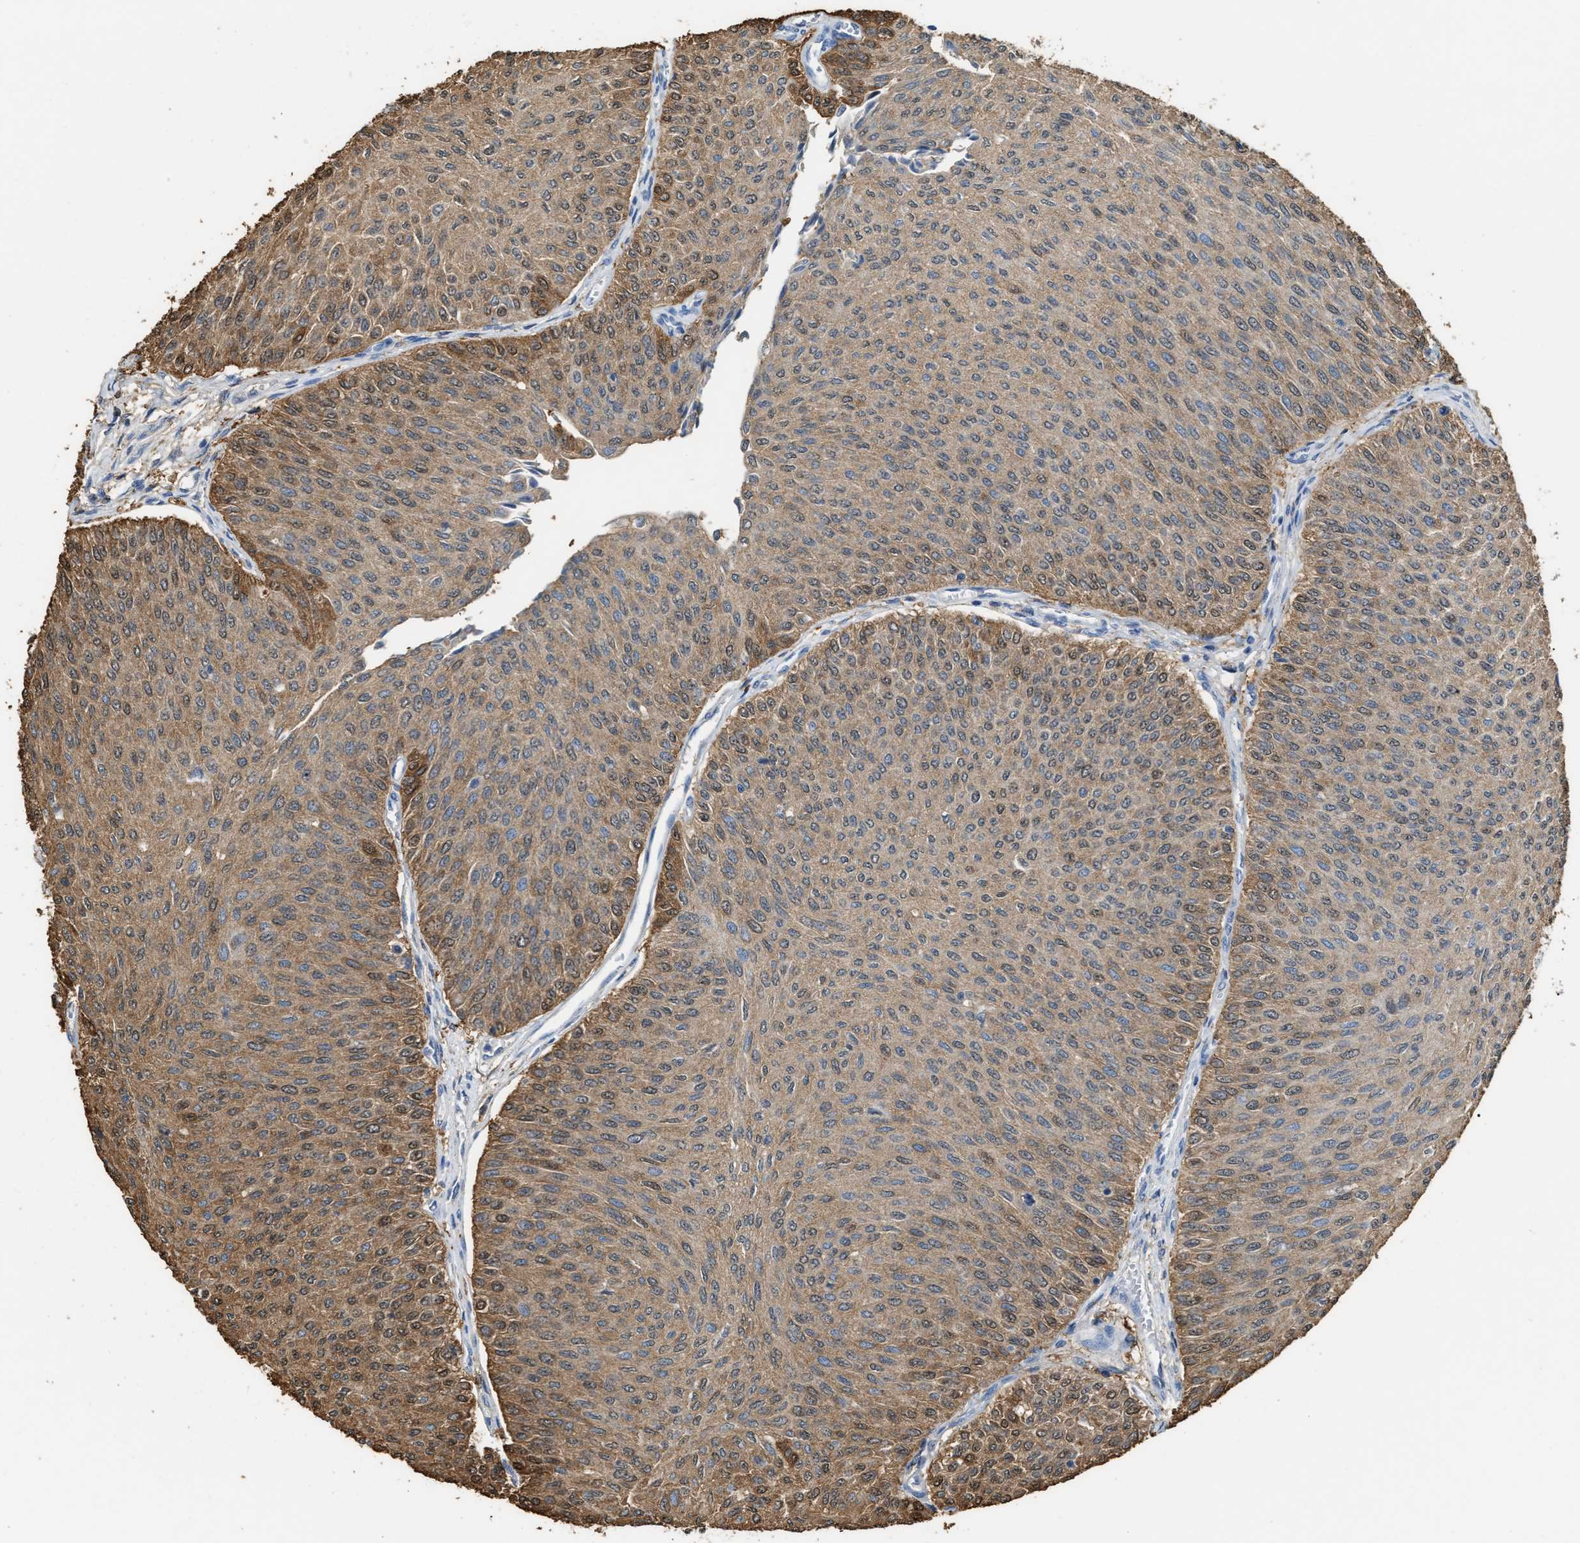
{"staining": {"intensity": "moderate", "quantity": ">75%", "location": "cytoplasmic/membranous"}, "tissue": "urothelial cancer", "cell_type": "Tumor cells", "image_type": "cancer", "snomed": [{"axis": "morphology", "description": "Urothelial carcinoma, Low grade"}, {"axis": "topography", "description": "Urinary bladder"}], "caption": "Immunohistochemical staining of human urothelial cancer demonstrates moderate cytoplasmic/membranous protein expression in about >75% of tumor cells.", "gene": "GCN1", "patient": {"sex": "male", "age": 78}}